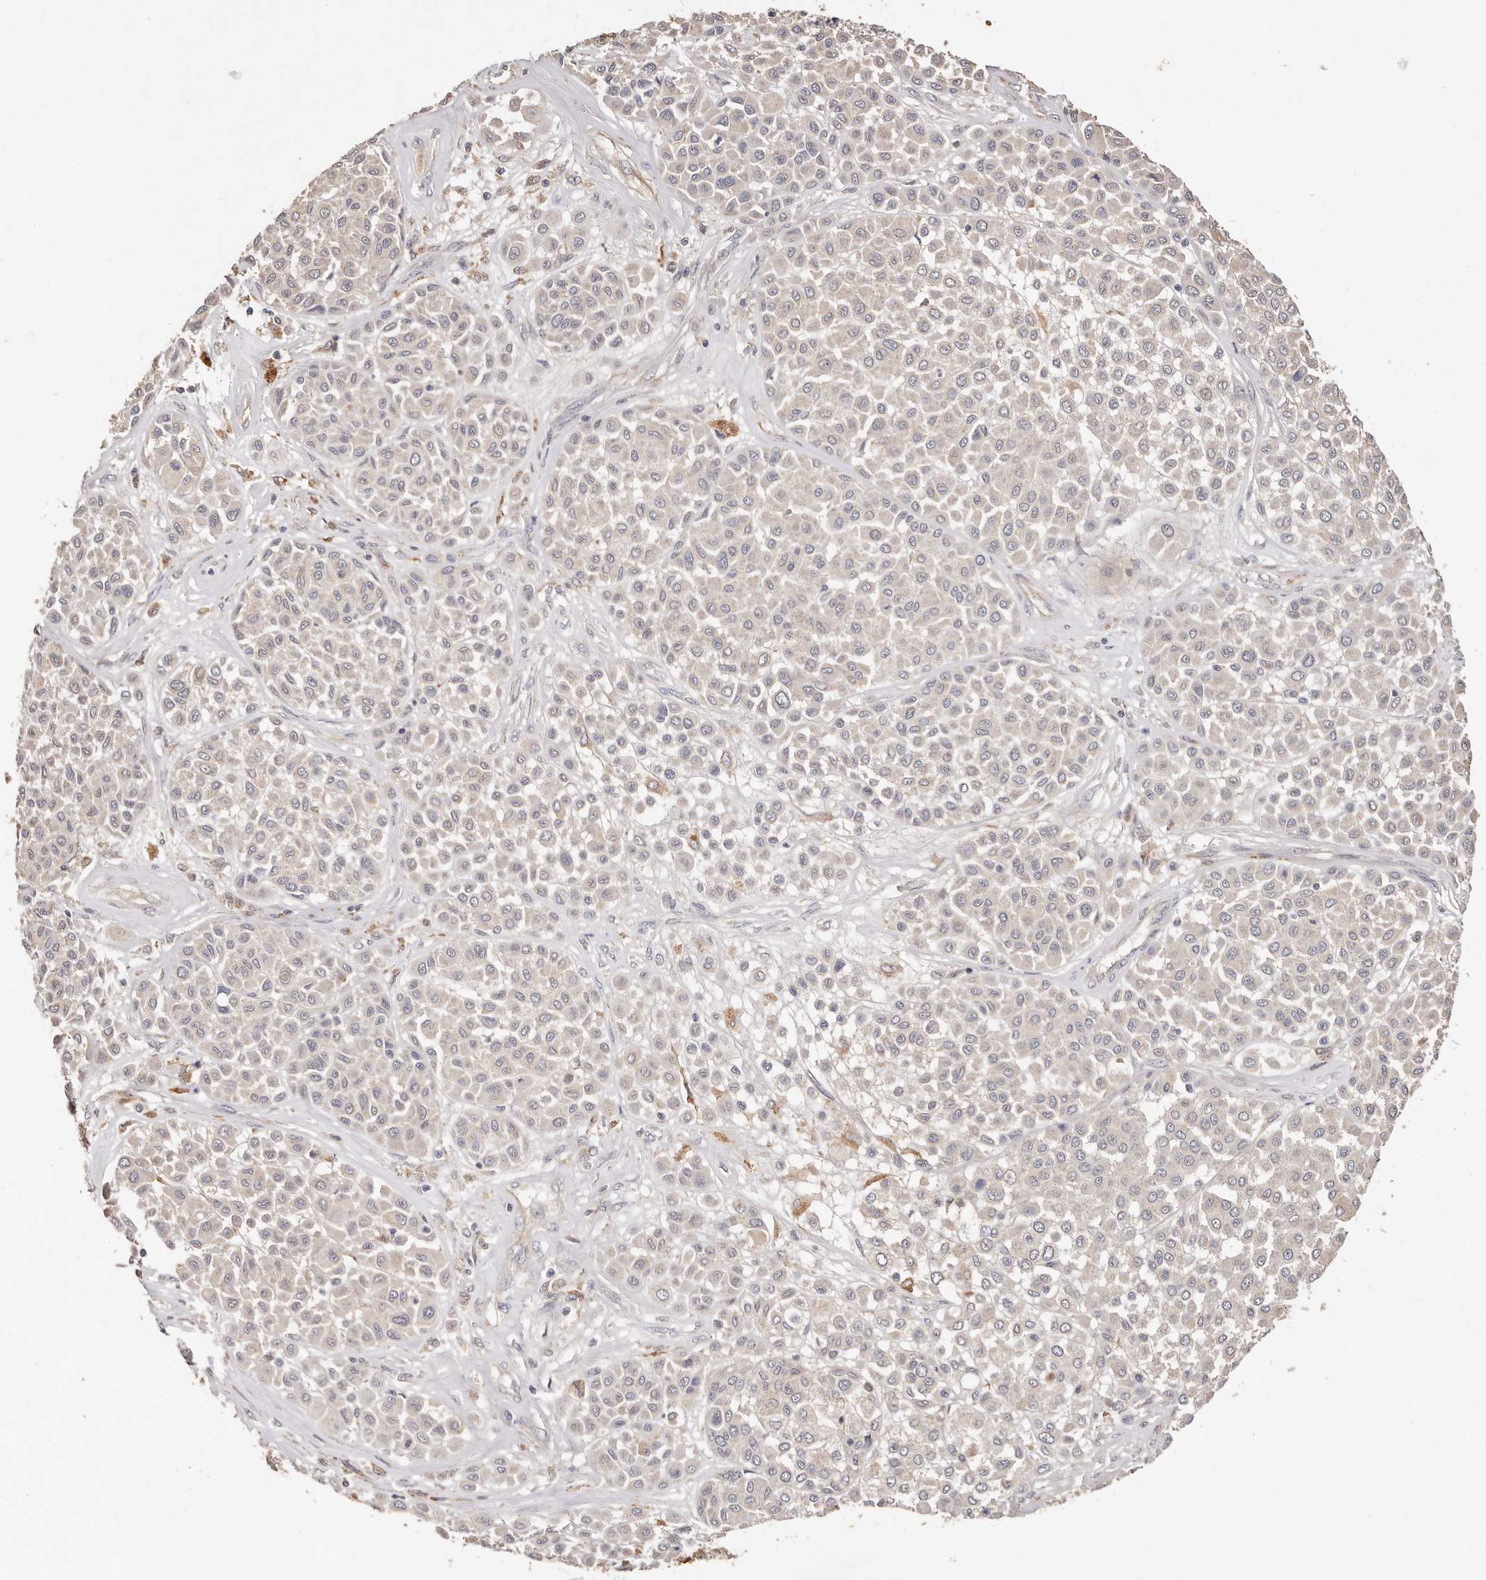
{"staining": {"intensity": "negative", "quantity": "none", "location": "none"}, "tissue": "melanoma", "cell_type": "Tumor cells", "image_type": "cancer", "snomed": [{"axis": "morphology", "description": "Malignant melanoma, Metastatic site"}, {"axis": "topography", "description": "Soft tissue"}], "caption": "IHC micrograph of melanoma stained for a protein (brown), which displays no expression in tumor cells.", "gene": "THBS3", "patient": {"sex": "male", "age": 41}}